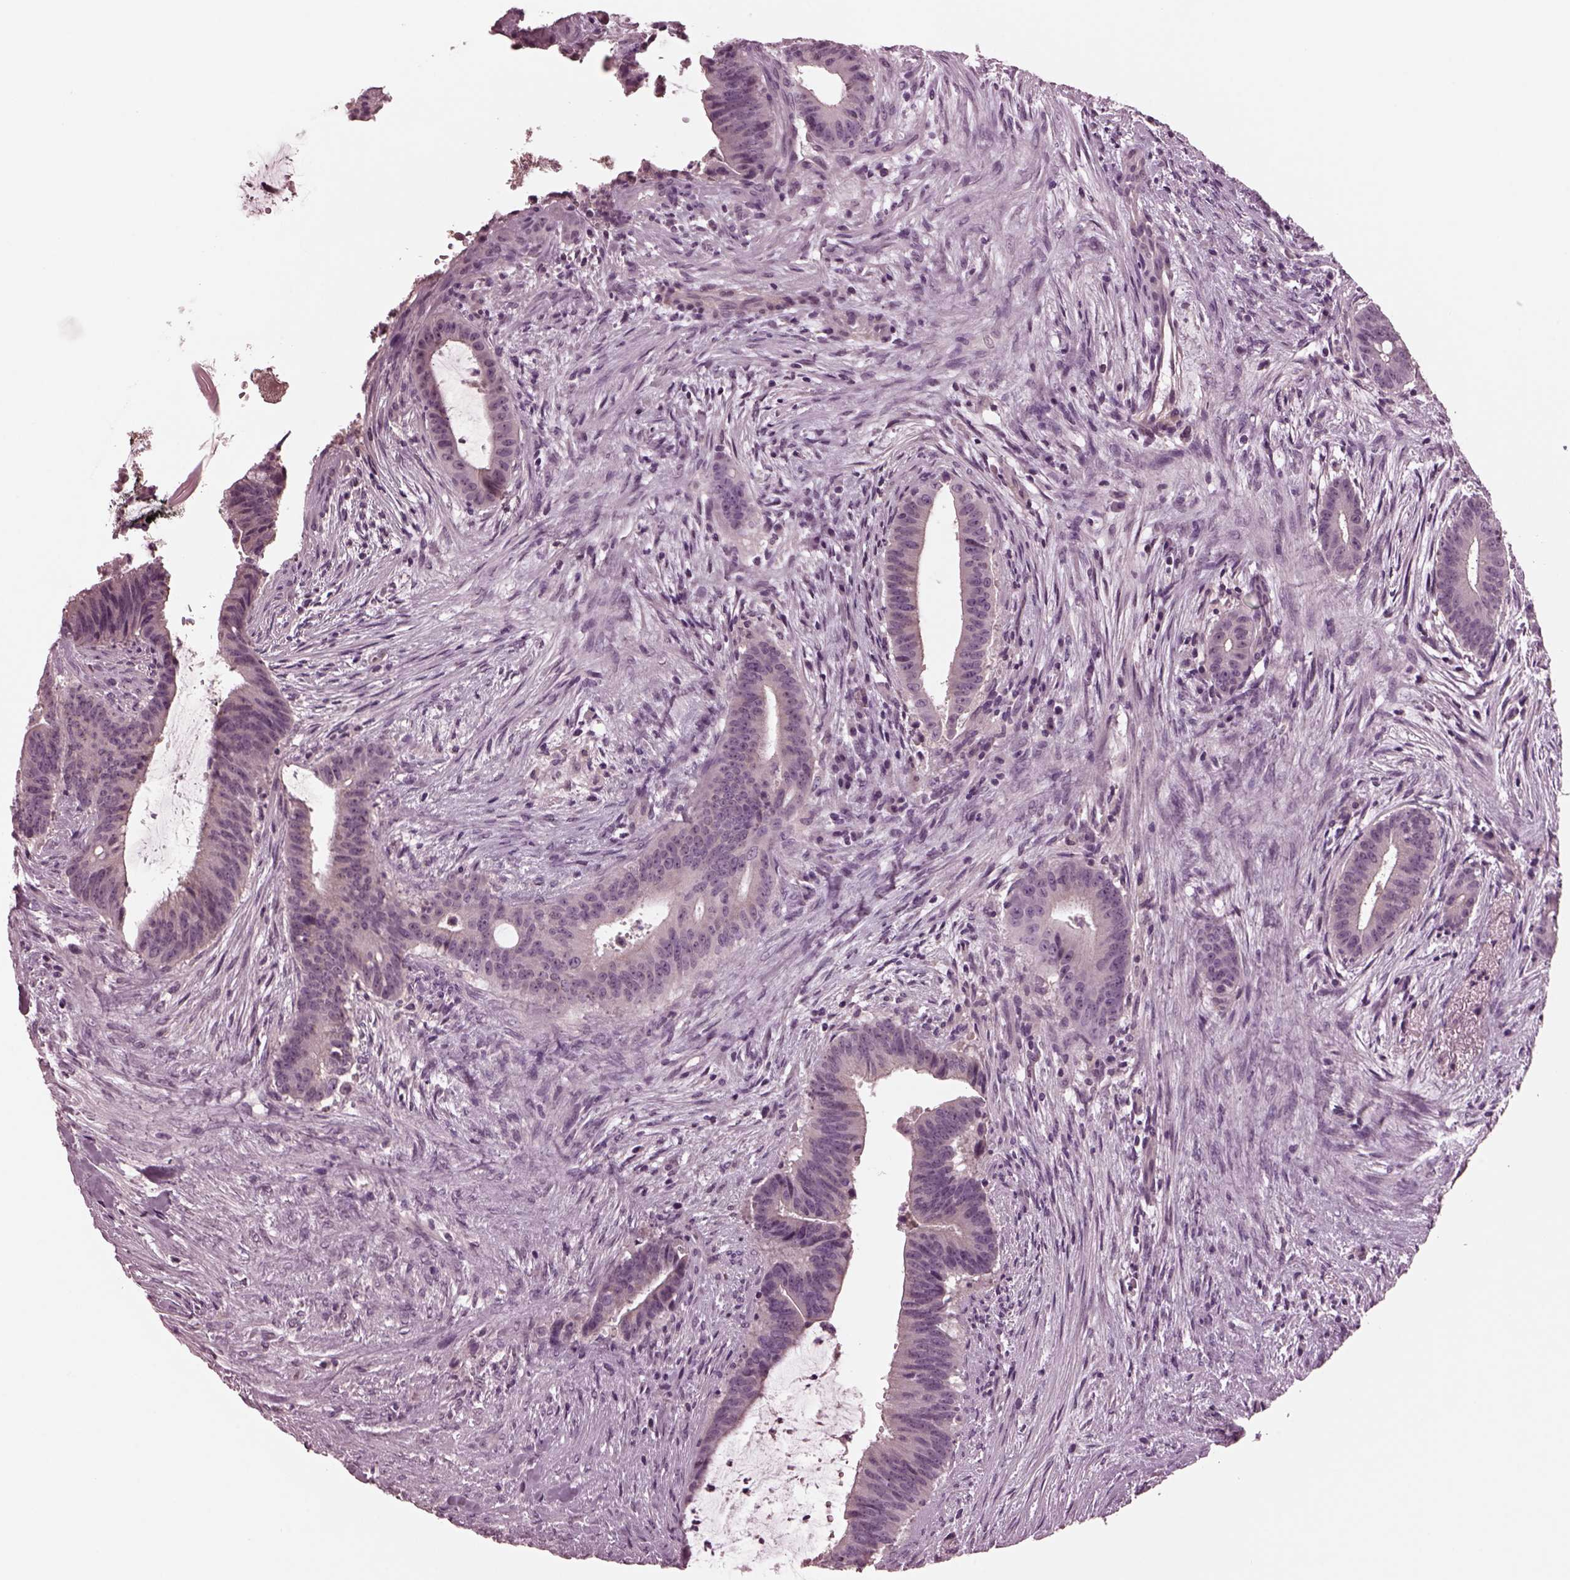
{"staining": {"intensity": "negative", "quantity": "none", "location": "none"}, "tissue": "colorectal cancer", "cell_type": "Tumor cells", "image_type": "cancer", "snomed": [{"axis": "morphology", "description": "Adenocarcinoma, NOS"}, {"axis": "topography", "description": "Colon"}], "caption": "The micrograph exhibits no significant staining in tumor cells of colorectal cancer.", "gene": "MIB2", "patient": {"sex": "female", "age": 43}}